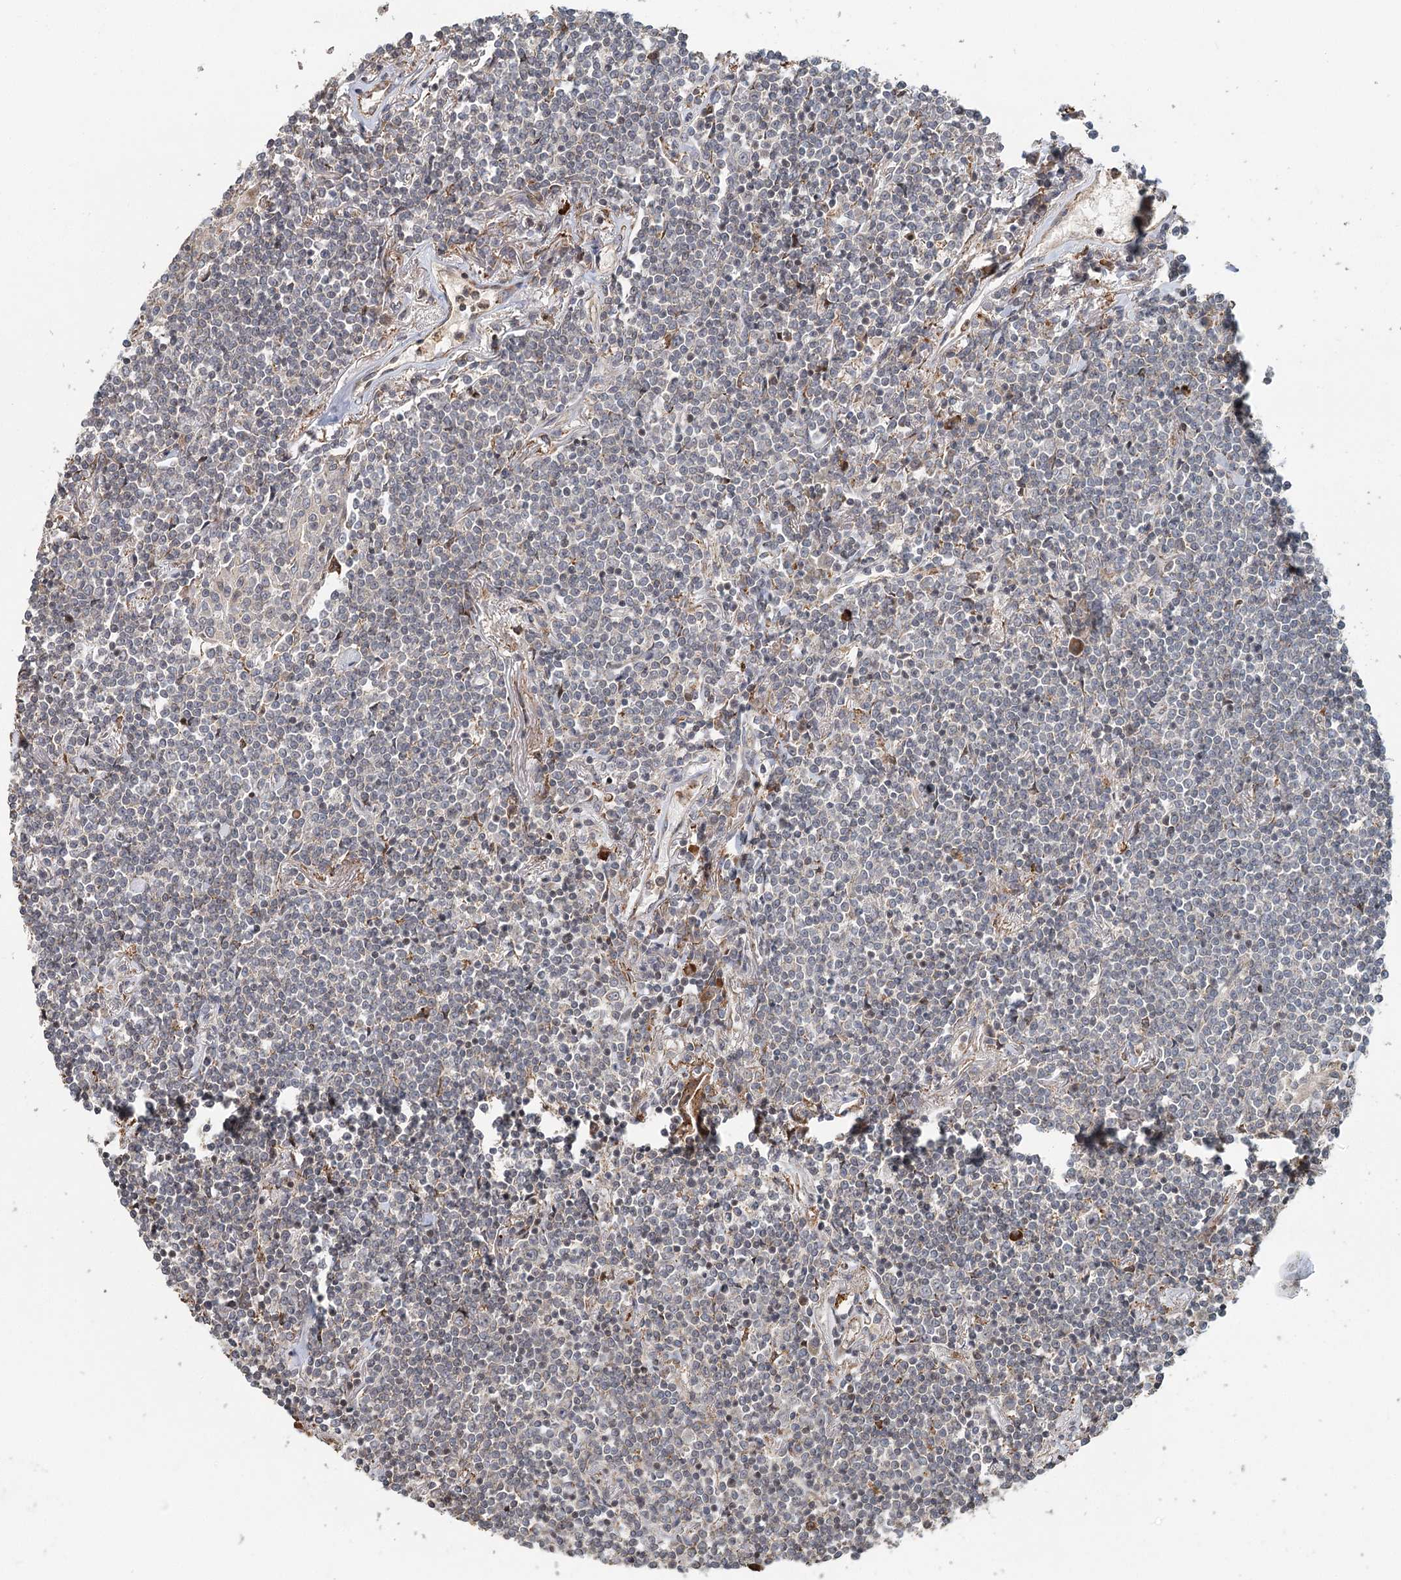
{"staining": {"intensity": "negative", "quantity": "none", "location": "none"}, "tissue": "lymphoma", "cell_type": "Tumor cells", "image_type": "cancer", "snomed": [{"axis": "morphology", "description": "Malignant lymphoma, non-Hodgkin's type, Low grade"}, {"axis": "topography", "description": "Lung"}], "caption": "This micrograph is of lymphoma stained with immunohistochemistry to label a protein in brown with the nuclei are counter-stained blue. There is no staining in tumor cells.", "gene": "RNF111", "patient": {"sex": "female", "age": 71}}